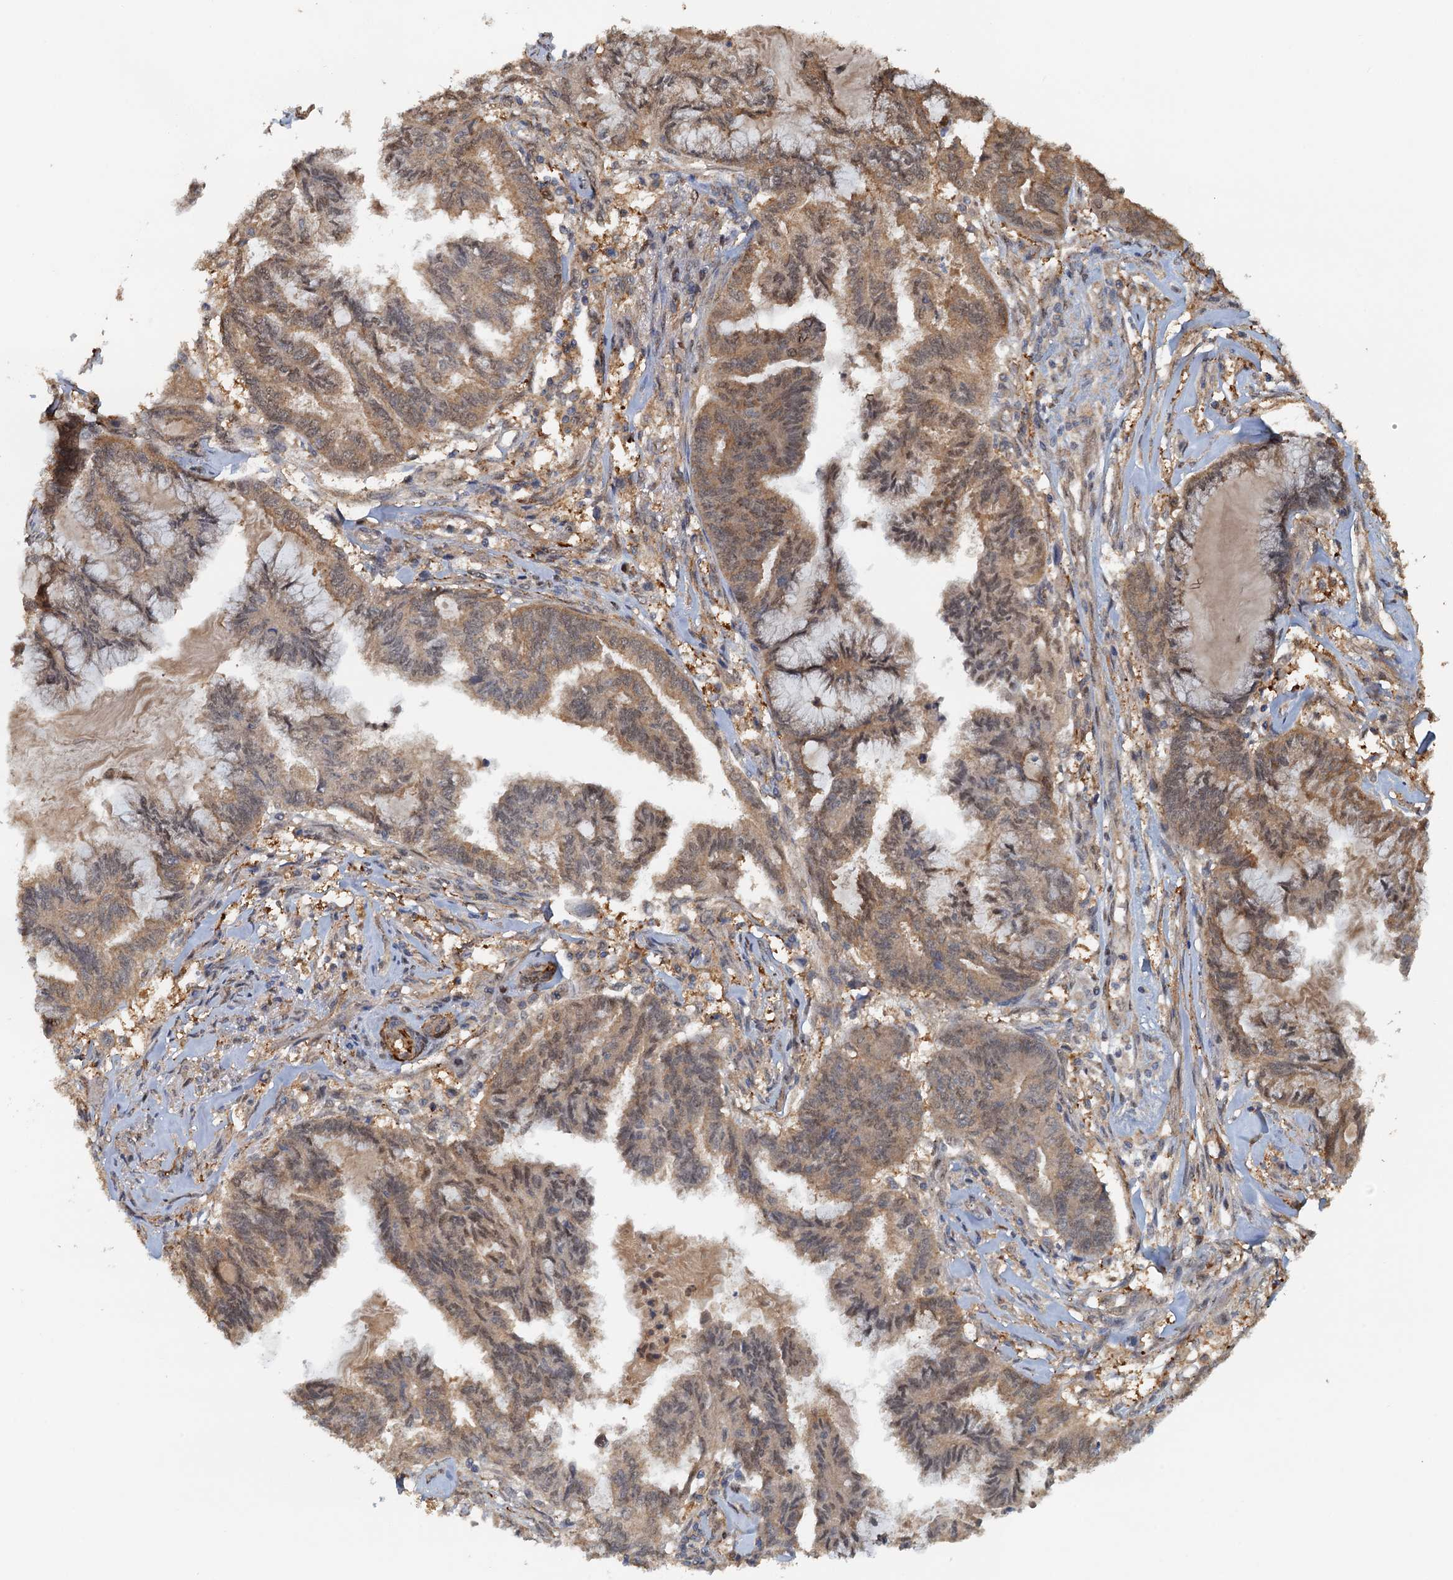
{"staining": {"intensity": "moderate", "quantity": ">75%", "location": "cytoplasmic/membranous,nuclear"}, "tissue": "endometrial cancer", "cell_type": "Tumor cells", "image_type": "cancer", "snomed": [{"axis": "morphology", "description": "Adenocarcinoma, NOS"}, {"axis": "topography", "description": "Endometrium"}], "caption": "Protein expression analysis of human endometrial cancer reveals moderate cytoplasmic/membranous and nuclear positivity in approximately >75% of tumor cells.", "gene": "UBL7", "patient": {"sex": "female", "age": 86}}